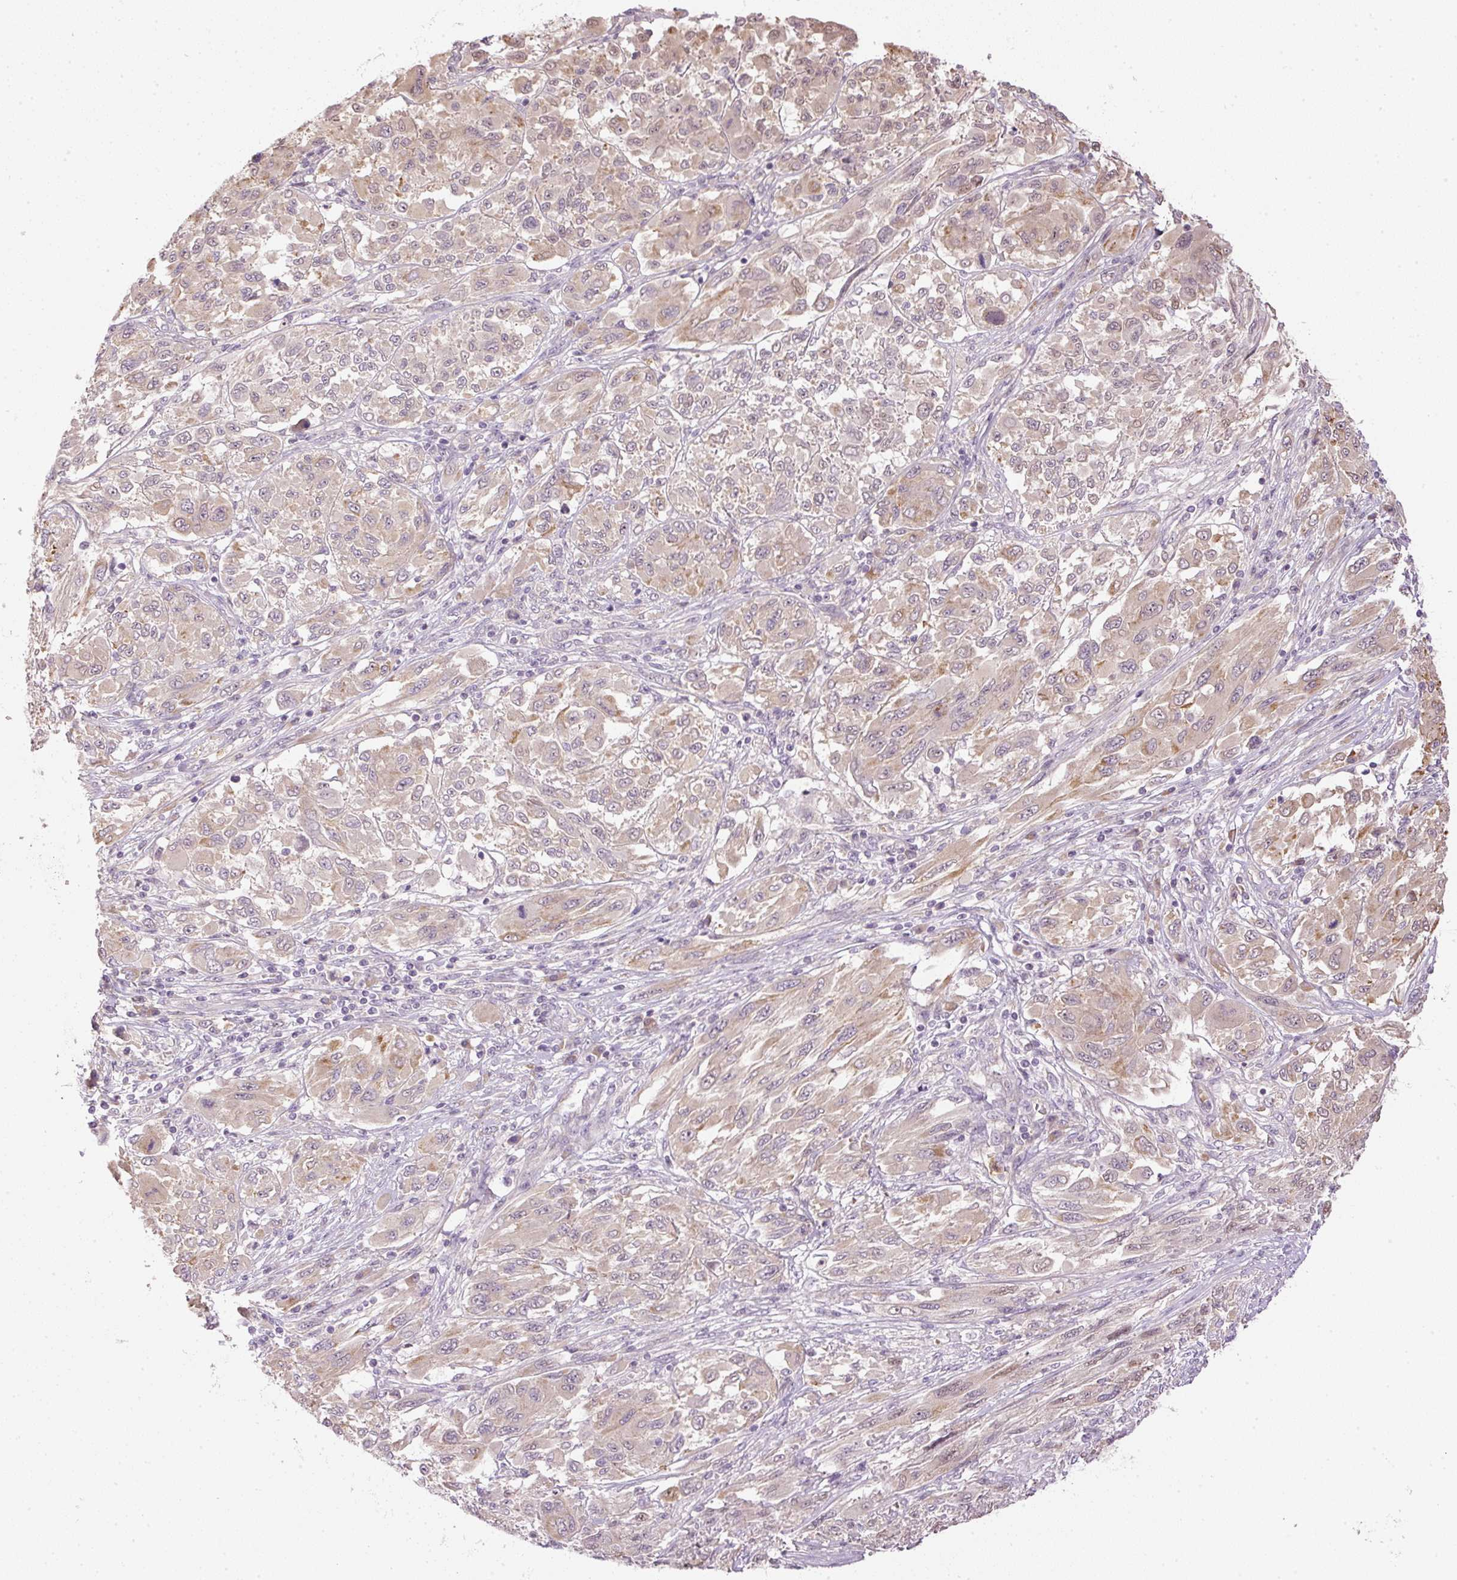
{"staining": {"intensity": "weak", "quantity": "25%-75%", "location": "cytoplasmic/membranous"}, "tissue": "melanoma", "cell_type": "Tumor cells", "image_type": "cancer", "snomed": [{"axis": "morphology", "description": "Malignant melanoma, NOS"}, {"axis": "topography", "description": "Skin"}], "caption": "Immunohistochemical staining of human malignant melanoma reveals low levels of weak cytoplasmic/membranous protein expression in approximately 25%-75% of tumor cells.", "gene": "CTTNBP2", "patient": {"sex": "female", "age": 91}}